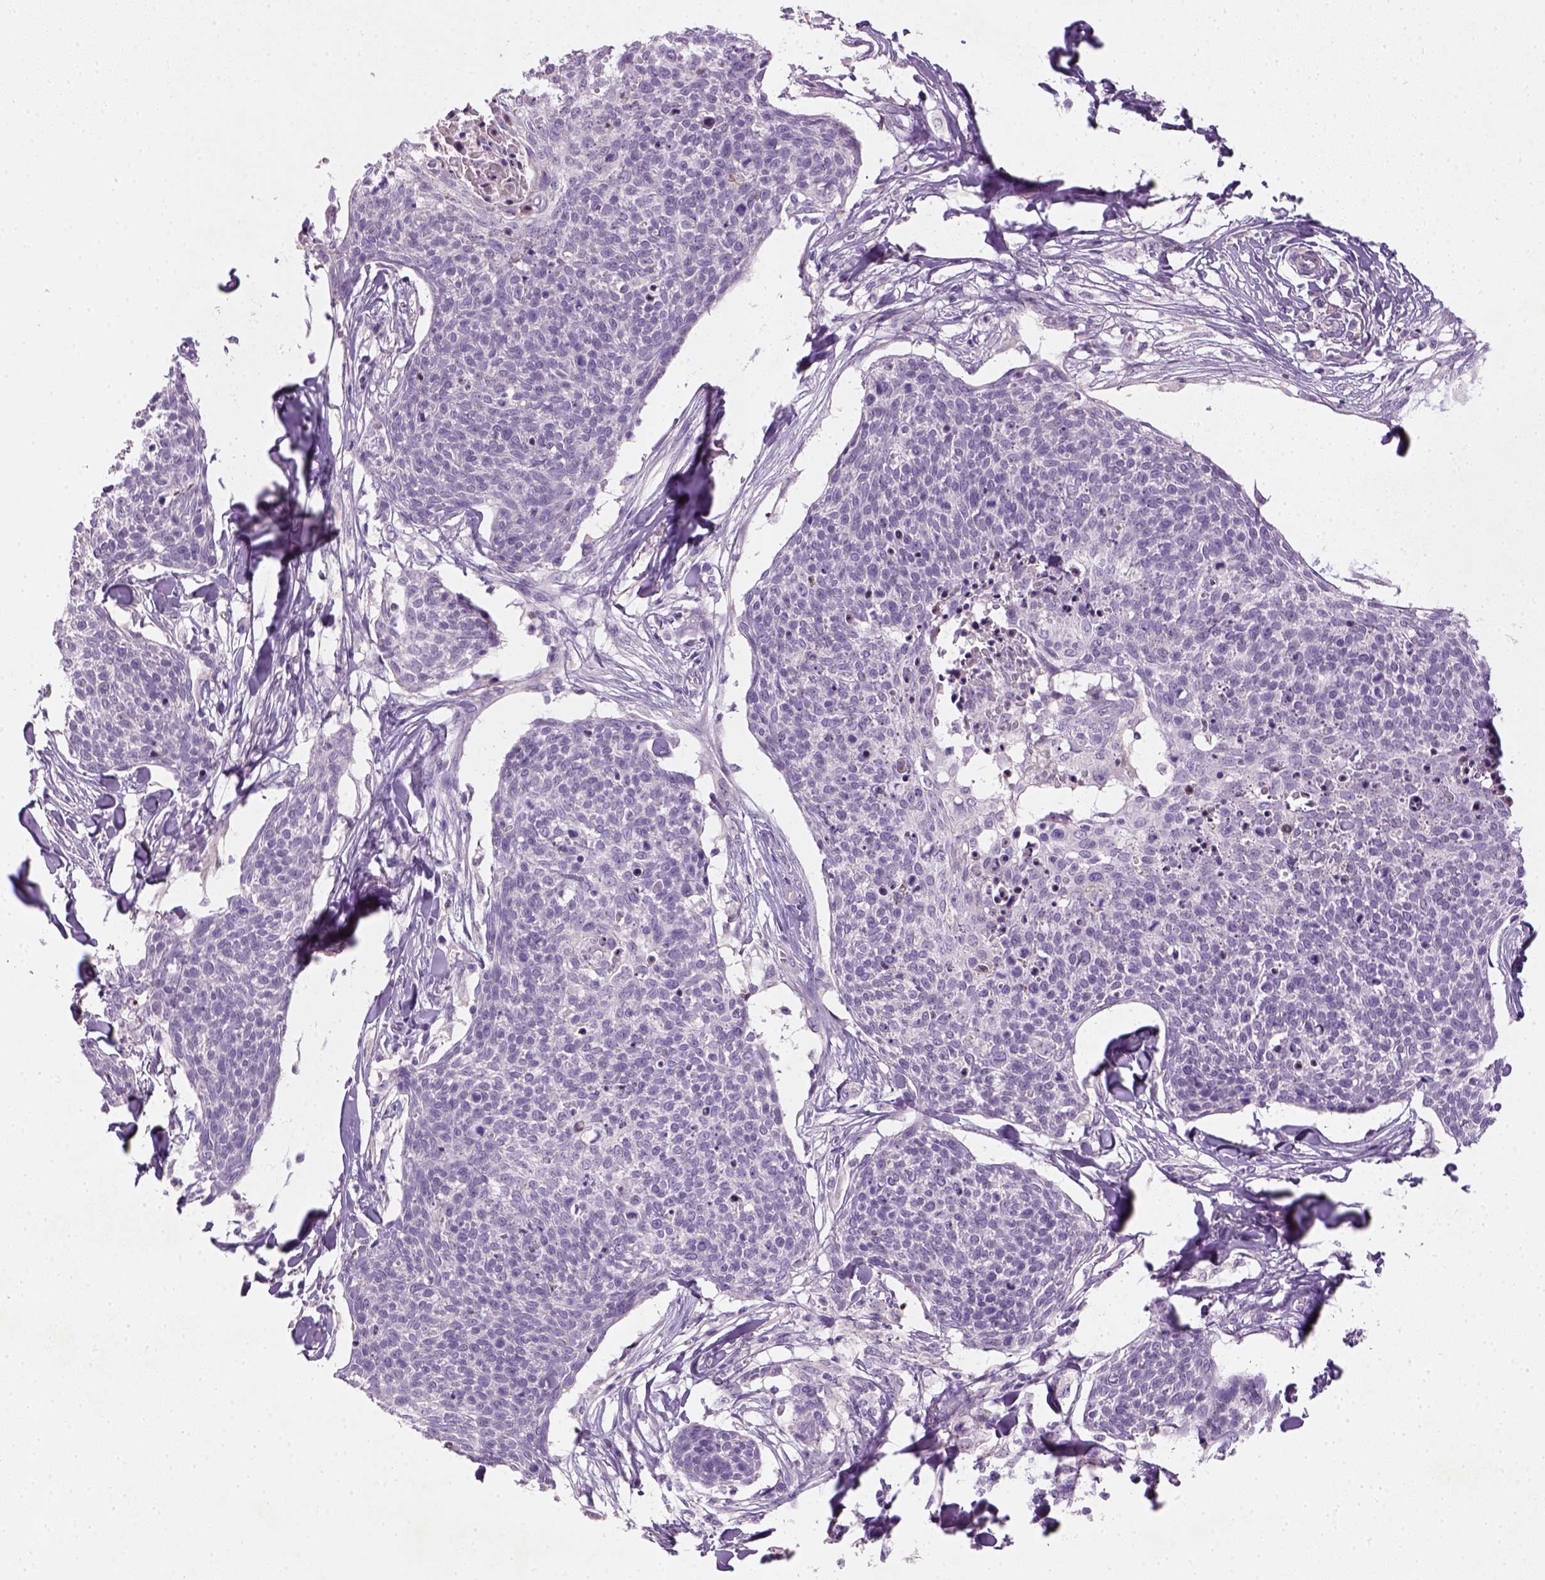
{"staining": {"intensity": "negative", "quantity": "none", "location": "none"}, "tissue": "skin cancer", "cell_type": "Tumor cells", "image_type": "cancer", "snomed": [{"axis": "morphology", "description": "Squamous cell carcinoma, NOS"}, {"axis": "topography", "description": "Skin"}, {"axis": "topography", "description": "Vulva"}], "caption": "Skin cancer (squamous cell carcinoma) was stained to show a protein in brown. There is no significant expression in tumor cells.", "gene": "NUDT6", "patient": {"sex": "female", "age": 75}}